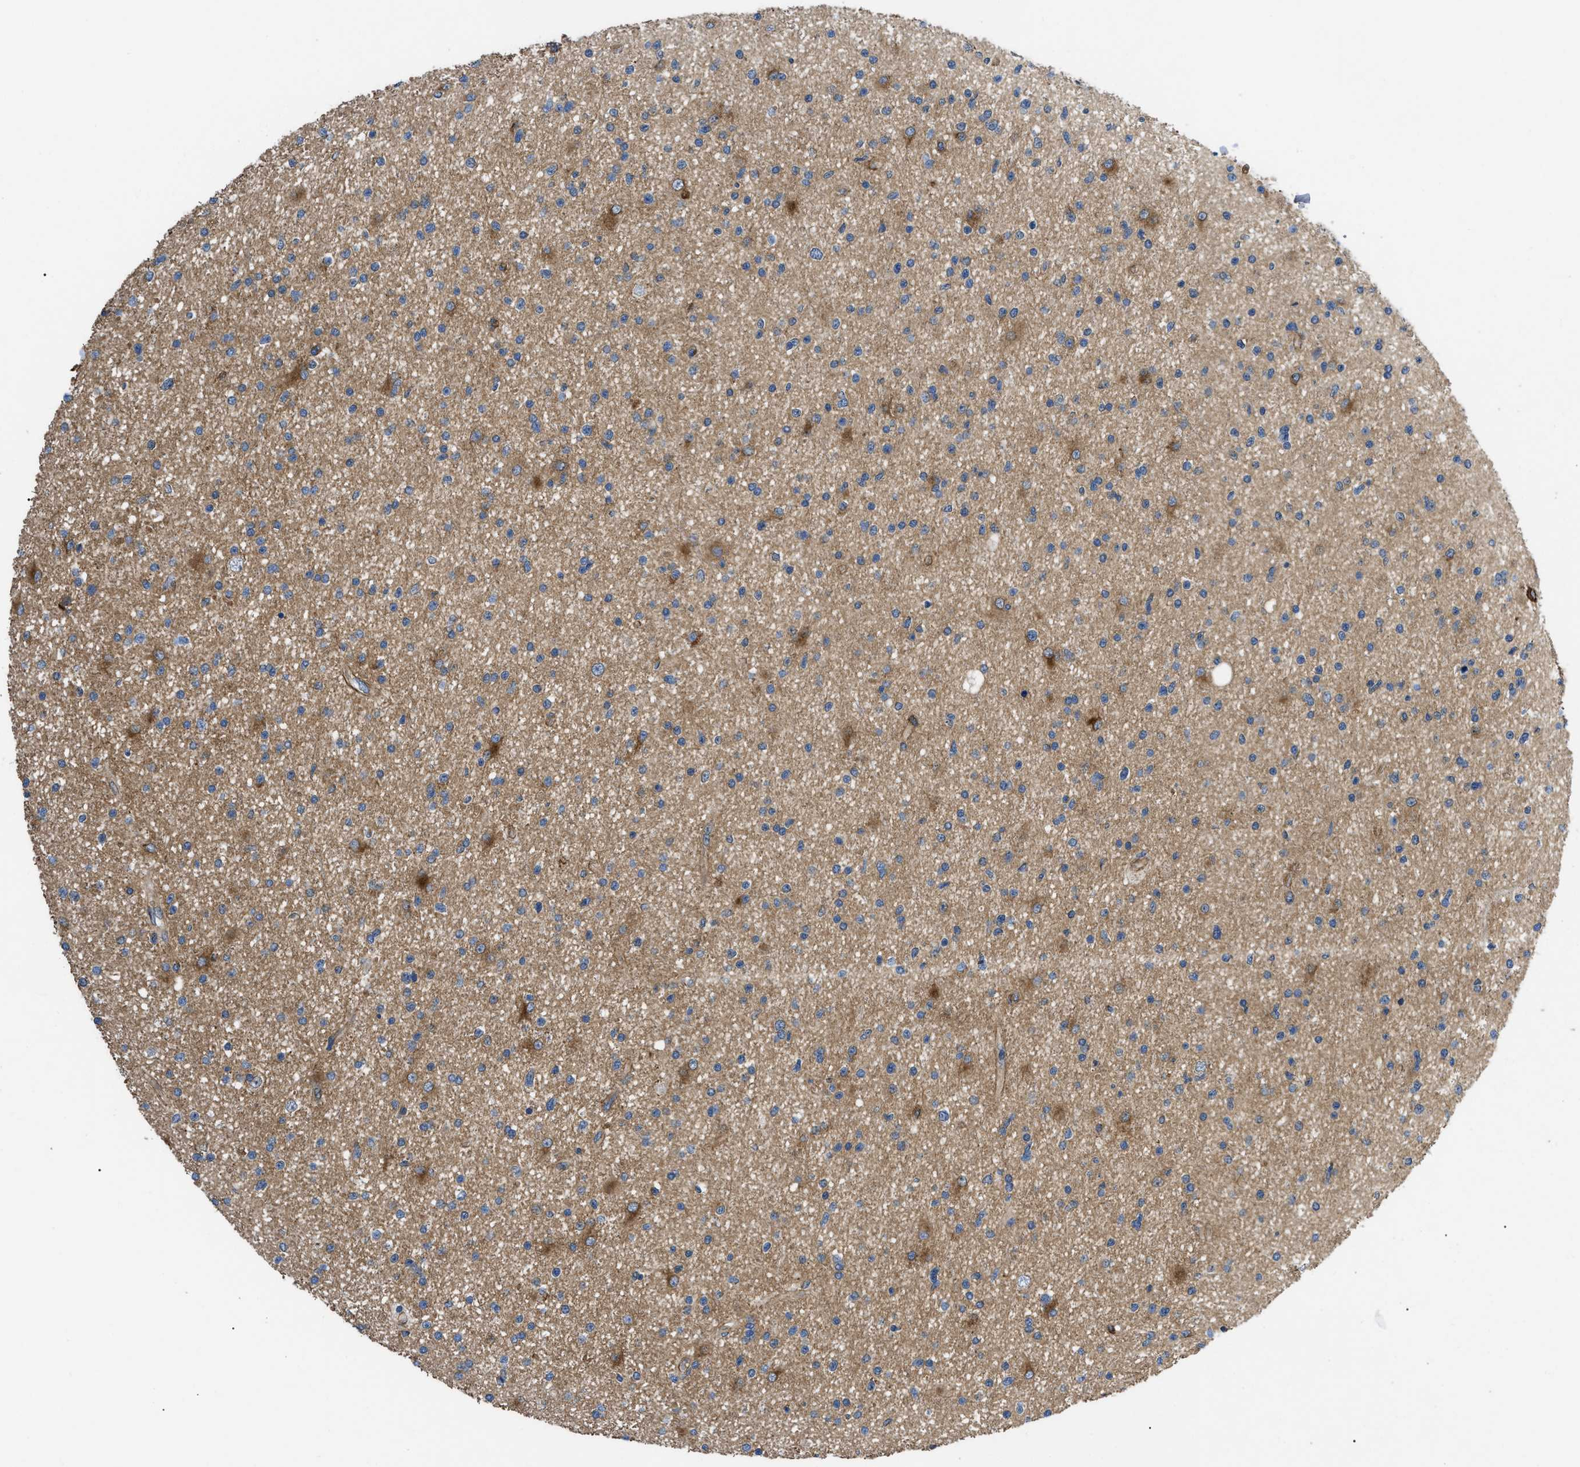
{"staining": {"intensity": "moderate", "quantity": ">75%", "location": "cytoplasmic/membranous"}, "tissue": "glioma", "cell_type": "Tumor cells", "image_type": "cancer", "snomed": [{"axis": "morphology", "description": "Glioma, malignant, High grade"}, {"axis": "topography", "description": "Brain"}], "caption": "The histopathology image shows immunohistochemical staining of malignant glioma (high-grade). There is moderate cytoplasmic/membranous positivity is seen in approximately >75% of tumor cells.", "gene": "MYO10", "patient": {"sex": "male", "age": 33}}